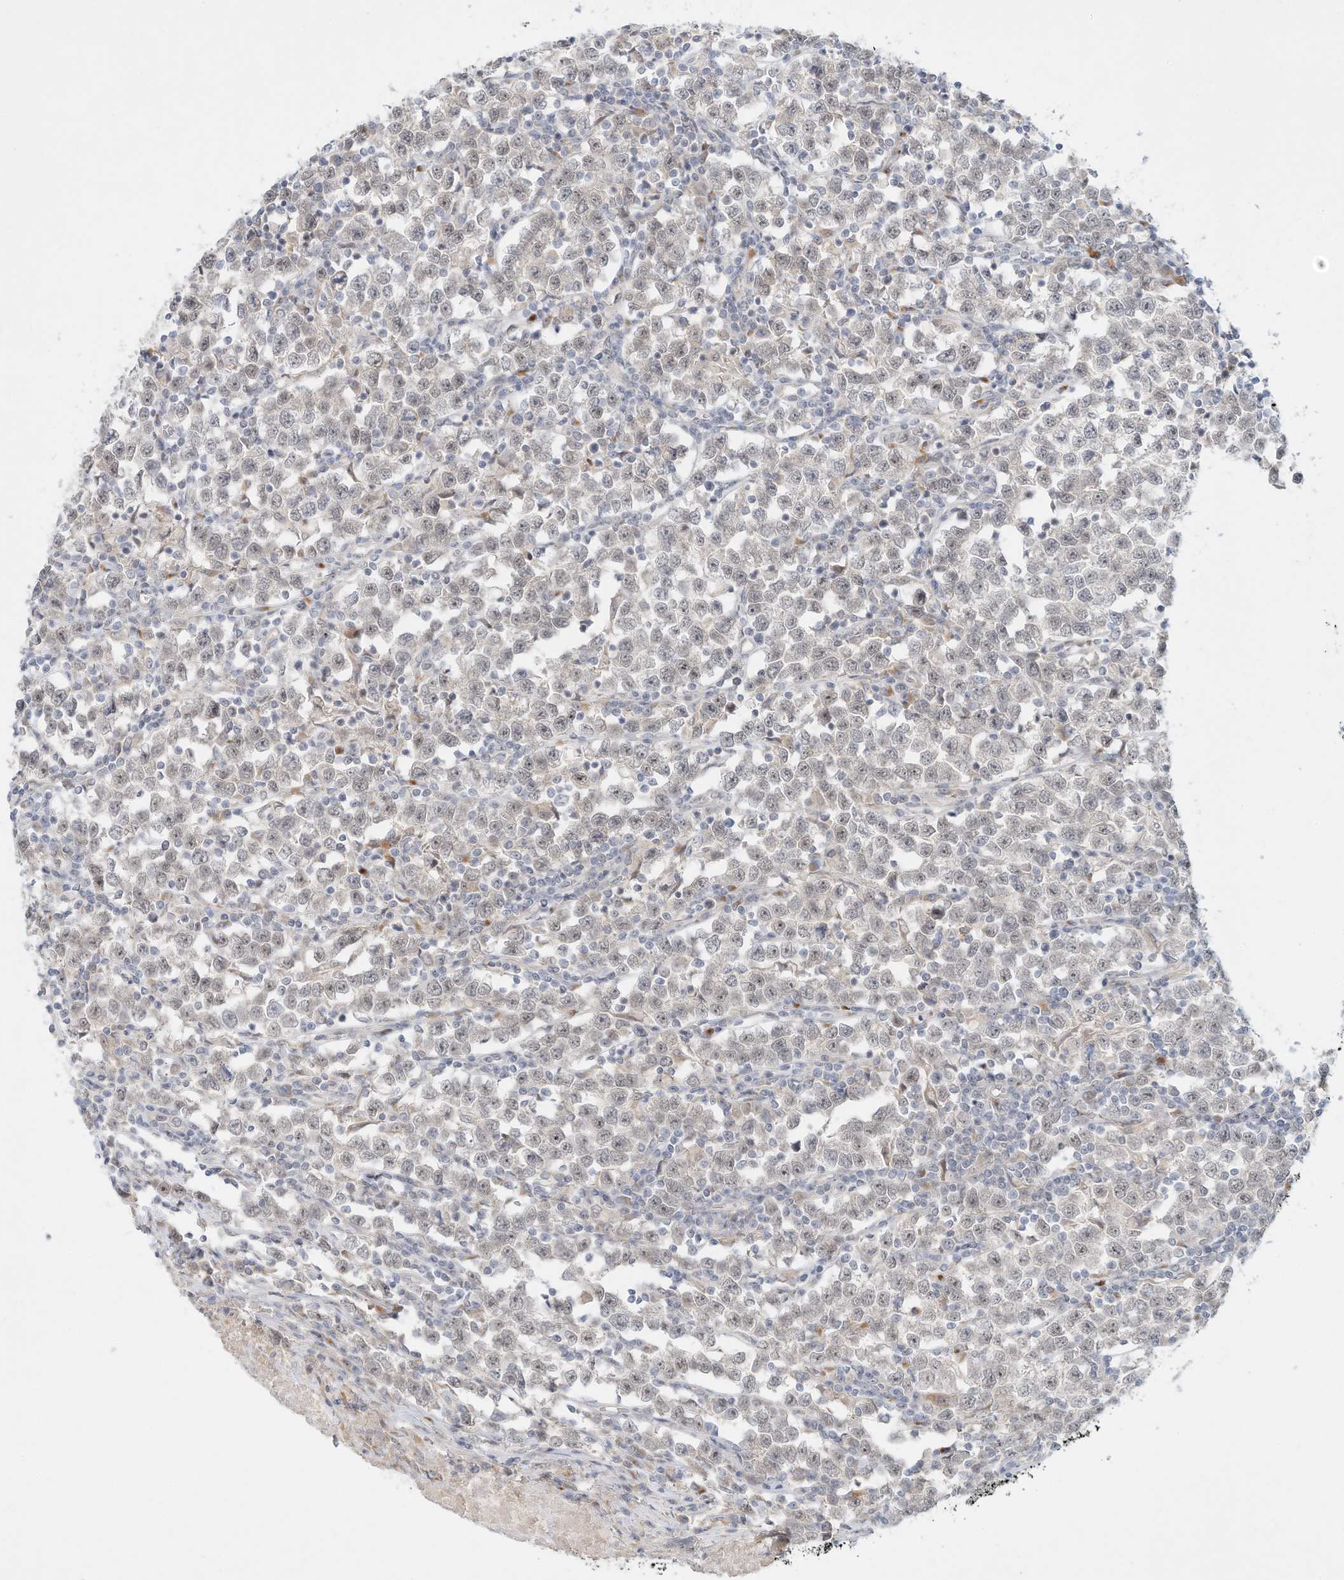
{"staining": {"intensity": "negative", "quantity": "none", "location": "none"}, "tissue": "testis cancer", "cell_type": "Tumor cells", "image_type": "cancer", "snomed": [{"axis": "morphology", "description": "Normal tissue, NOS"}, {"axis": "morphology", "description": "Seminoma, NOS"}, {"axis": "topography", "description": "Testis"}], "caption": "This is an immunohistochemistry photomicrograph of human testis cancer. There is no expression in tumor cells.", "gene": "PAK6", "patient": {"sex": "male", "age": 43}}